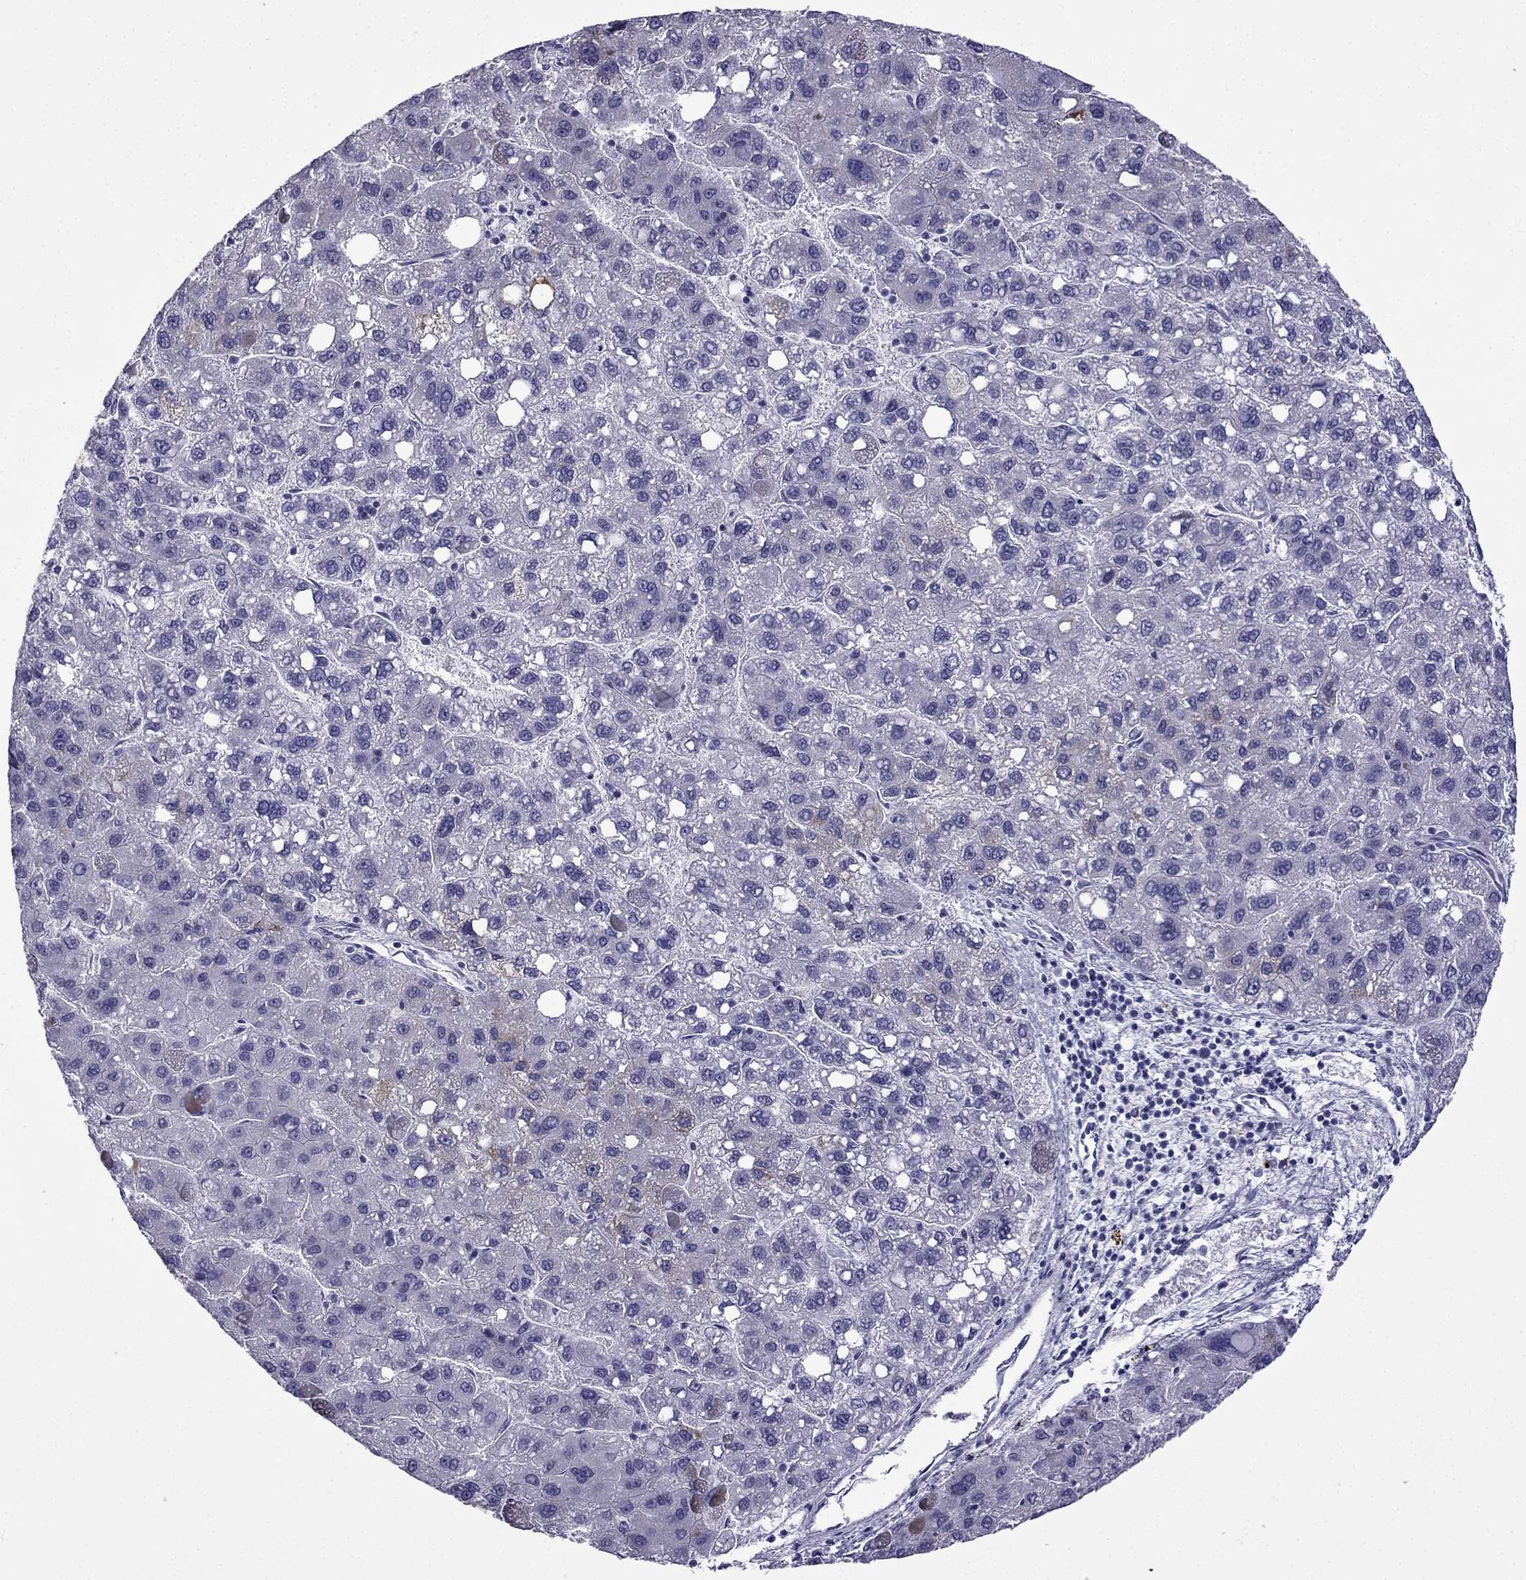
{"staining": {"intensity": "negative", "quantity": "none", "location": "none"}, "tissue": "liver cancer", "cell_type": "Tumor cells", "image_type": "cancer", "snomed": [{"axis": "morphology", "description": "Carcinoma, Hepatocellular, NOS"}, {"axis": "topography", "description": "Liver"}], "caption": "IHC photomicrograph of neoplastic tissue: human liver cancer stained with DAB shows no significant protein expression in tumor cells.", "gene": "POM121L12", "patient": {"sex": "female", "age": 82}}